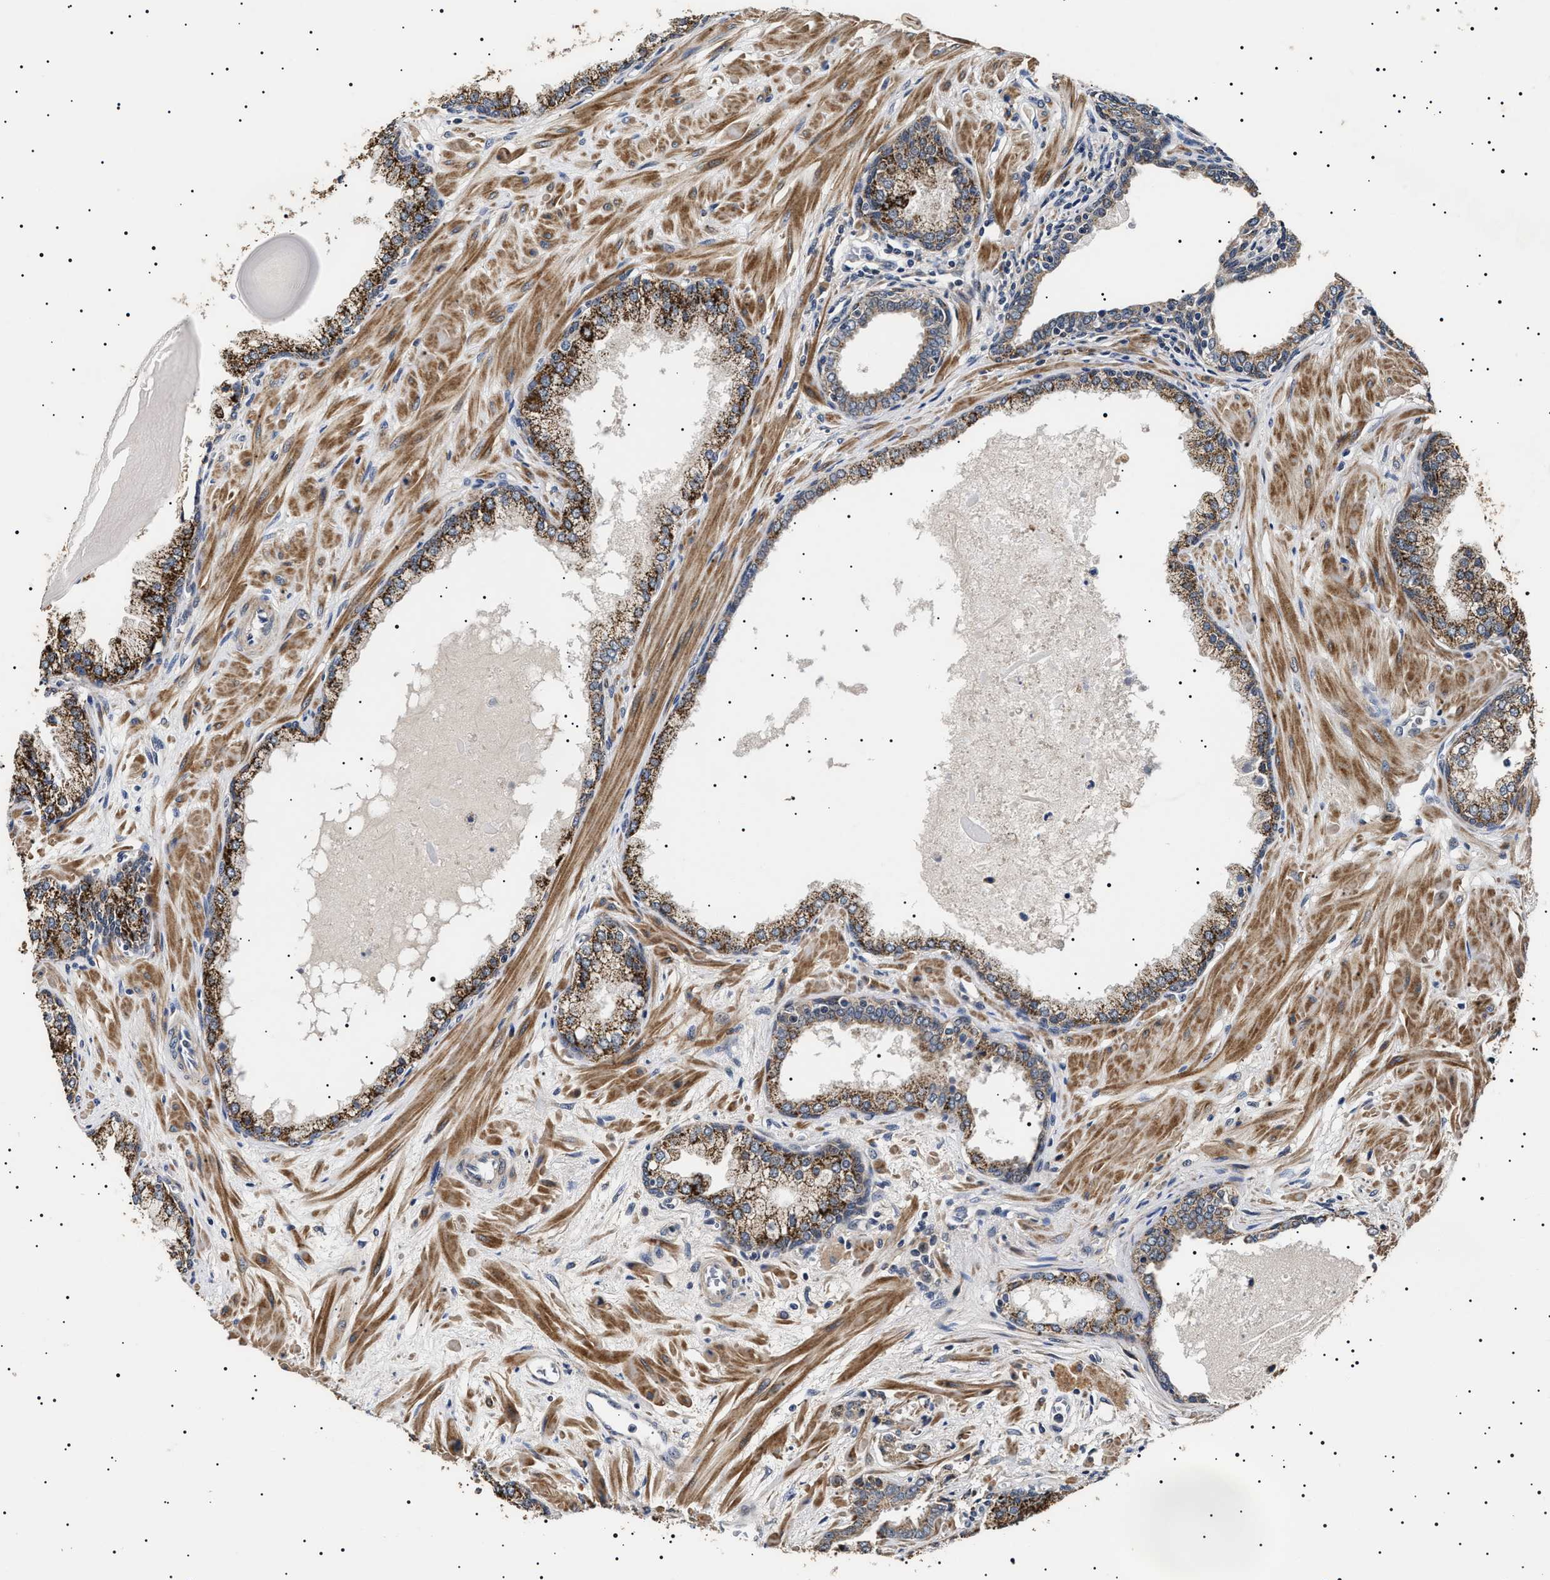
{"staining": {"intensity": "moderate", "quantity": "25%-75%", "location": "cytoplasmic/membranous"}, "tissue": "prostate cancer", "cell_type": "Tumor cells", "image_type": "cancer", "snomed": [{"axis": "morphology", "description": "Adenocarcinoma, Low grade"}, {"axis": "topography", "description": "Prostate"}], "caption": "Human prostate adenocarcinoma (low-grade) stained with a brown dye displays moderate cytoplasmic/membranous positive positivity in about 25%-75% of tumor cells.", "gene": "RAB34", "patient": {"sex": "male", "age": 53}}